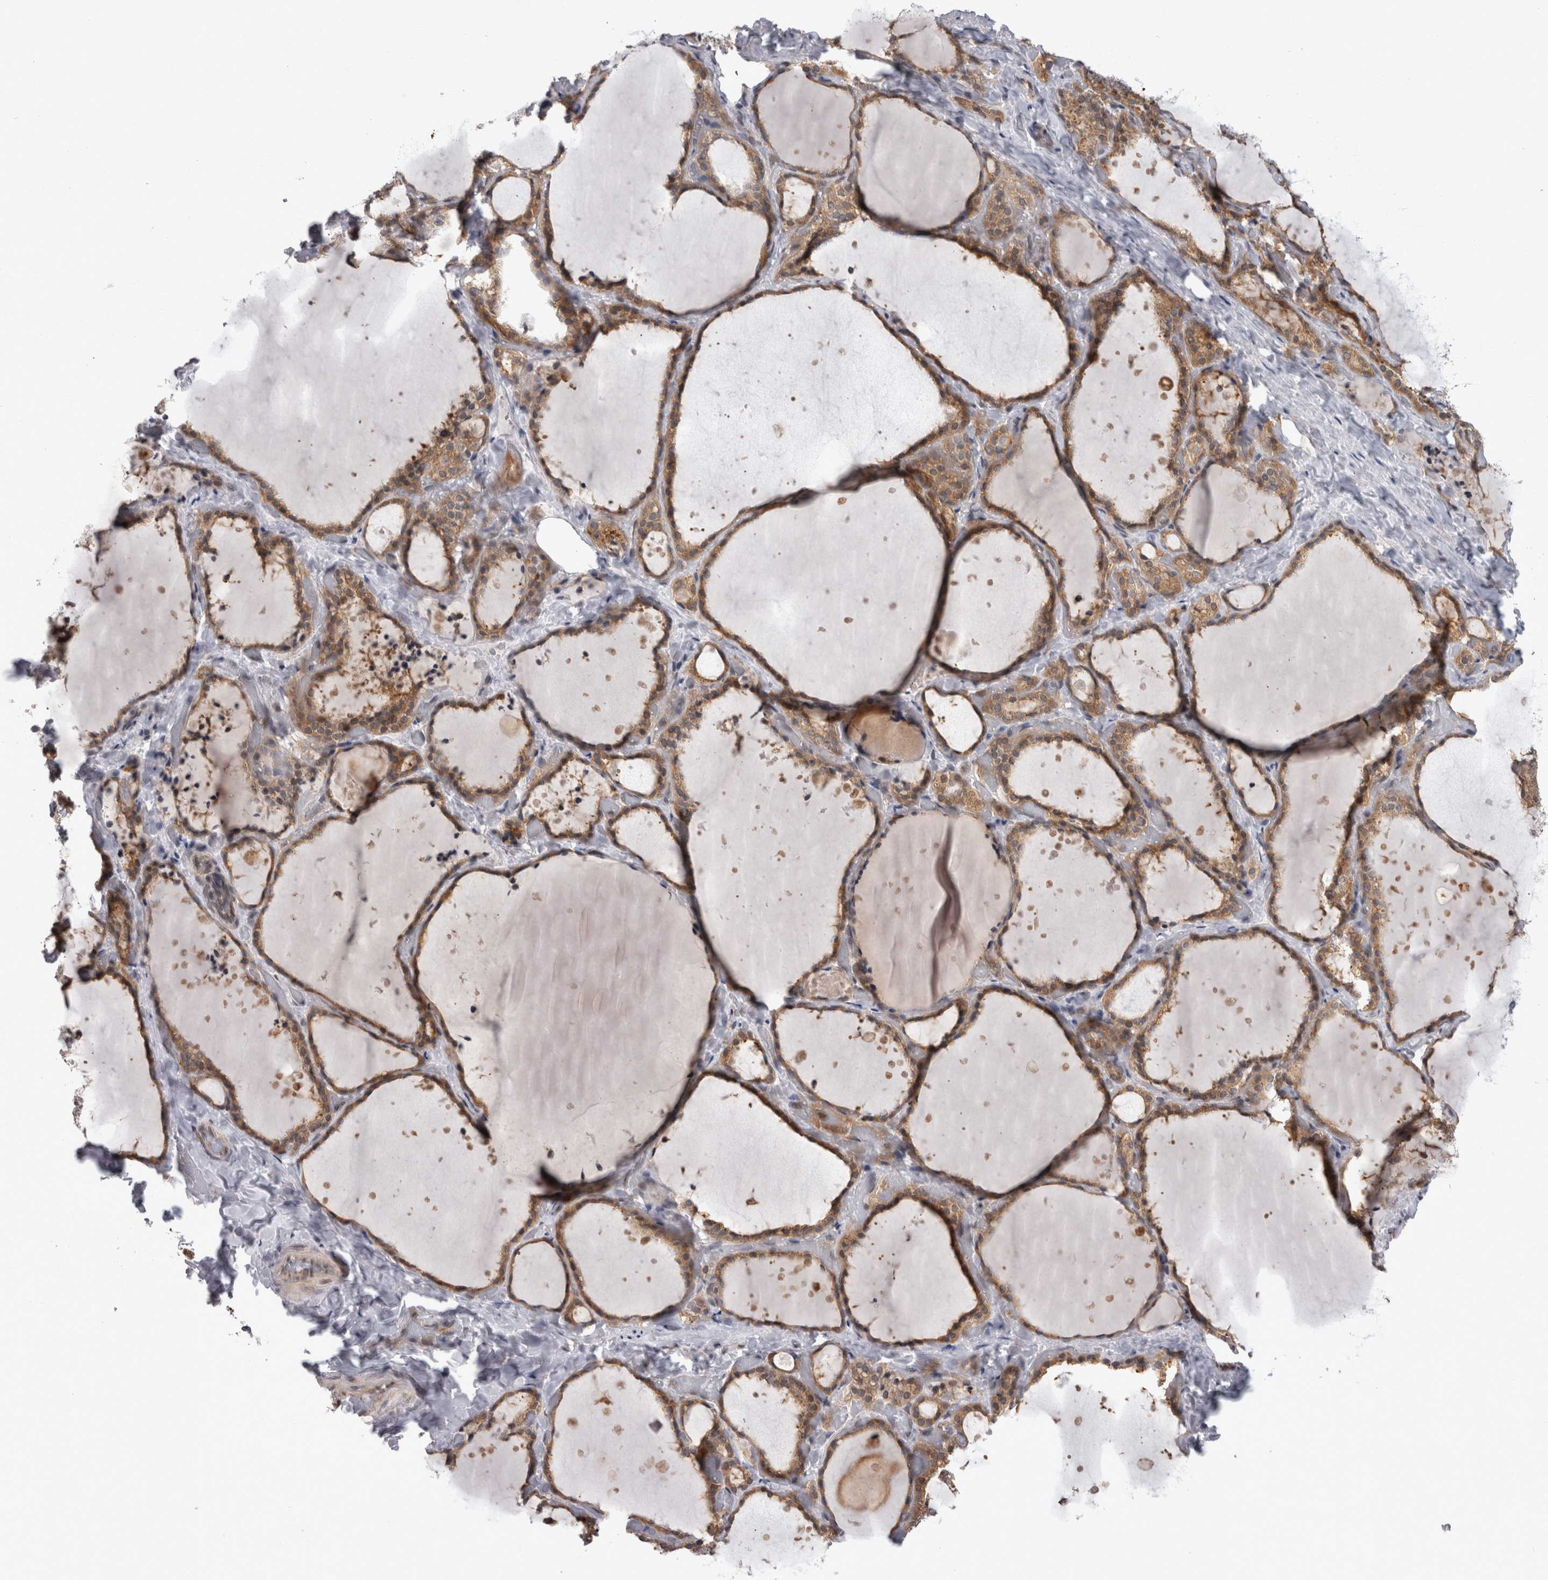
{"staining": {"intensity": "moderate", "quantity": ">75%", "location": "cytoplasmic/membranous"}, "tissue": "thyroid gland", "cell_type": "Glandular cells", "image_type": "normal", "snomed": [{"axis": "morphology", "description": "Normal tissue, NOS"}, {"axis": "topography", "description": "Thyroid gland"}], "caption": "The immunohistochemical stain labels moderate cytoplasmic/membranous expression in glandular cells of unremarkable thyroid gland.", "gene": "PSMB2", "patient": {"sex": "female", "age": 44}}